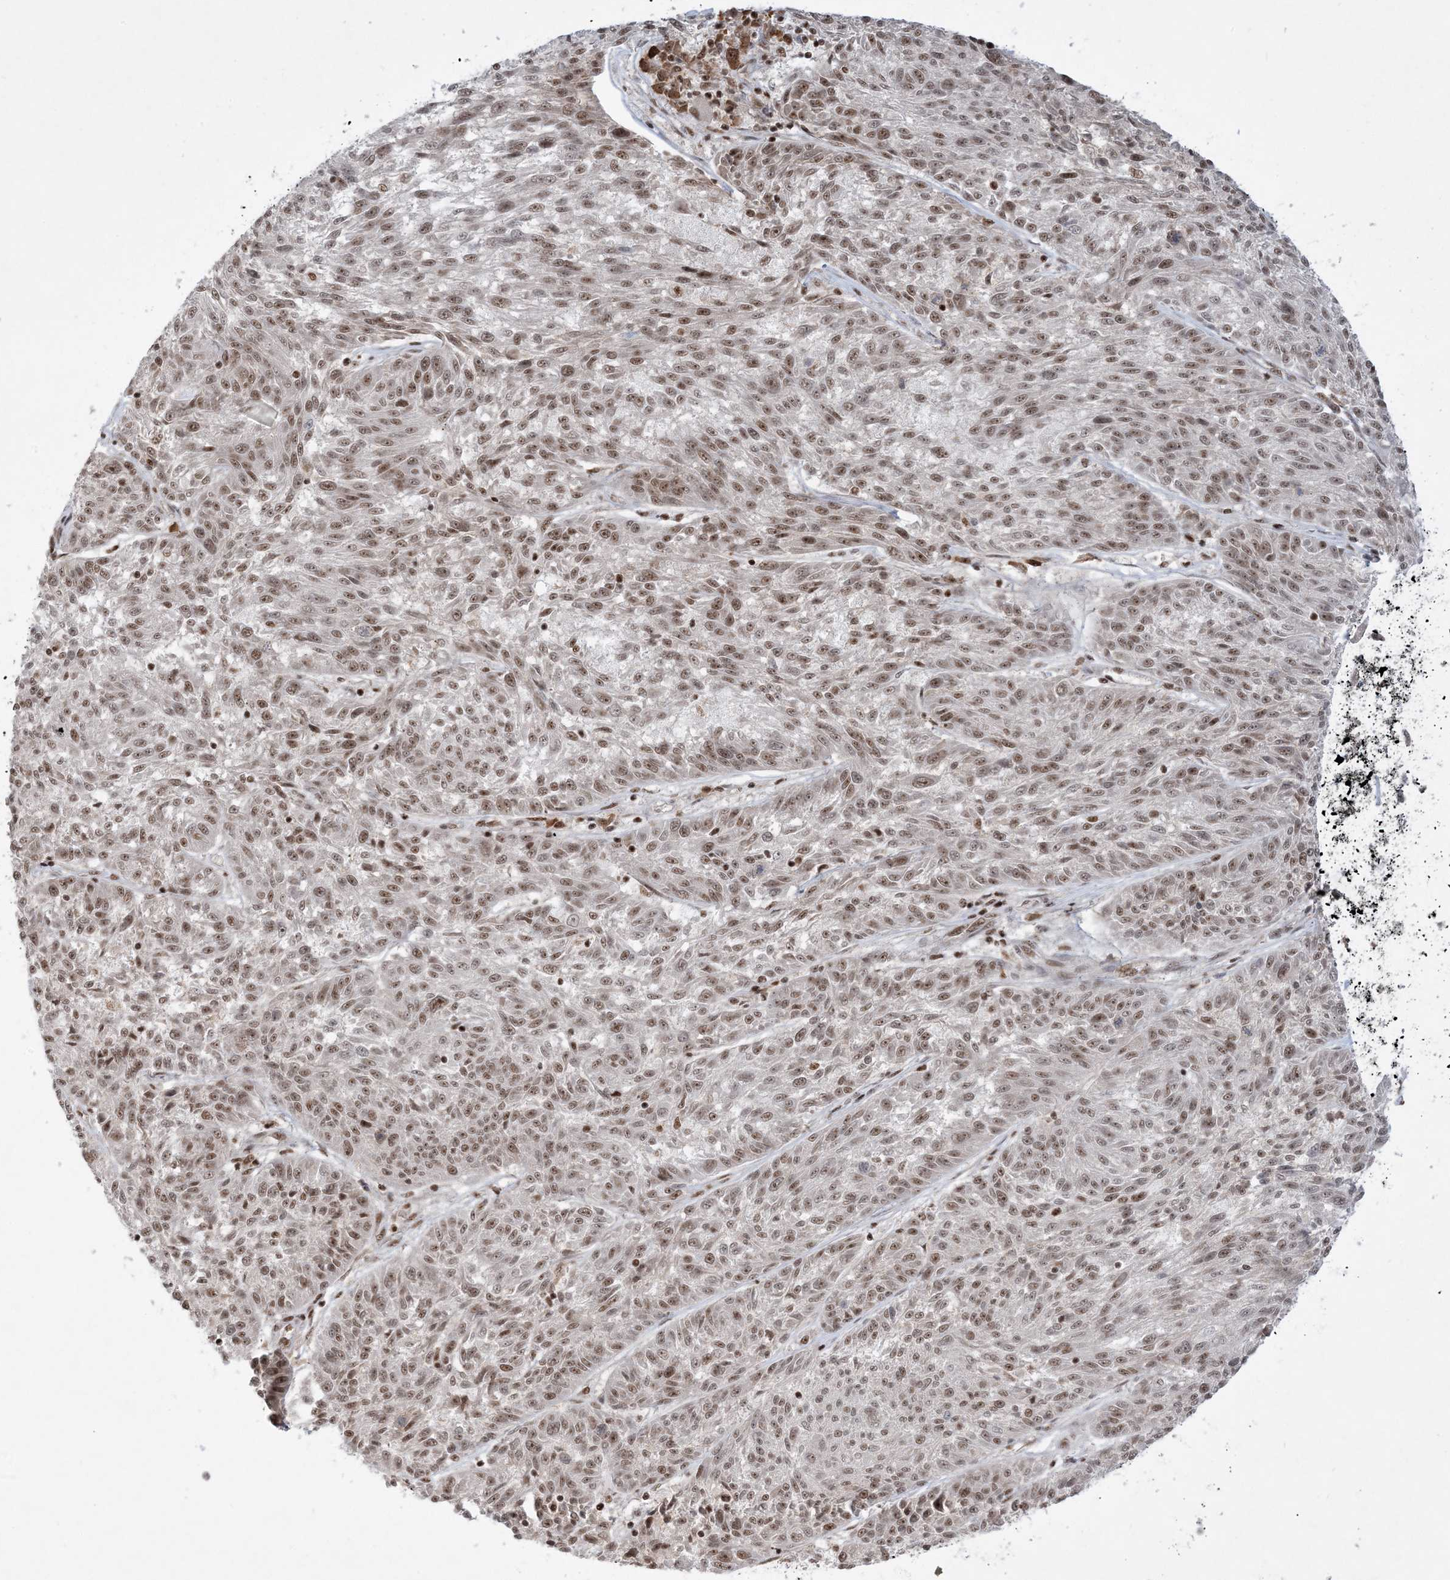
{"staining": {"intensity": "weak", "quantity": ">75%", "location": "nuclear"}, "tissue": "melanoma", "cell_type": "Tumor cells", "image_type": "cancer", "snomed": [{"axis": "morphology", "description": "Malignant melanoma, NOS"}, {"axis": "topography", "description": "Skin"}], "caption": "Protein staining of malignant melanoma tissue shows weak nuclear positivity in approximately >75% of tumor cells.", "gene": "PPIL2", "patient": {"sex": "male", "age": 53}}